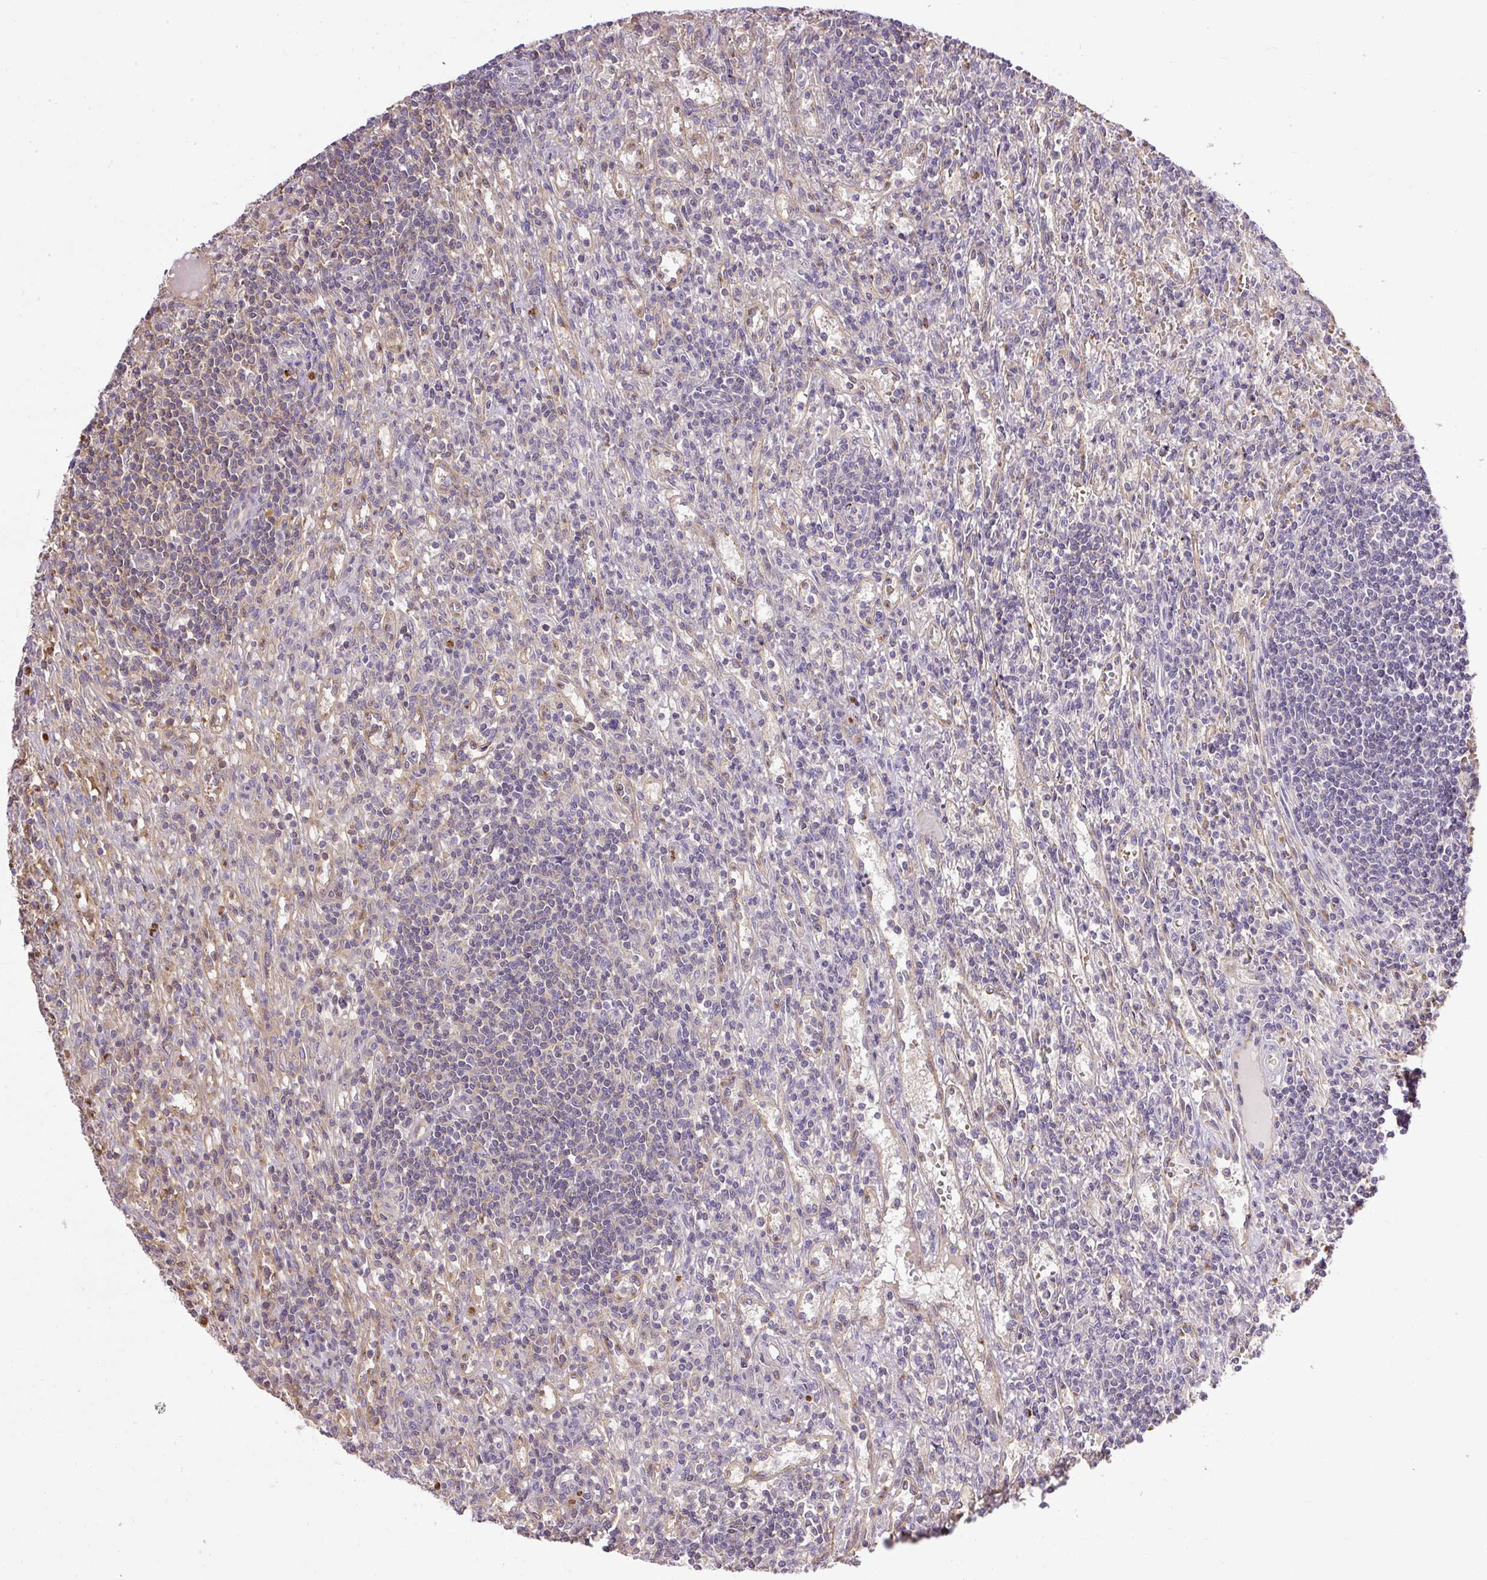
{"staining": {"intensity": "negative", "quantity": "none", "location": "none"}, "tissue": "lymphoma", "cell_type": "Tumor cells", "image_type": "cancer", "snomed": [{"axis": "morphology", "description": "Malignant lymphoma, non-Hodgkin's type, Low grade"}, {"axis": "topography", "description": "Spleen"}], "caption": "High magnification brightfield microscopy of malignant lymphoma, non-Hodgkin's type (low-grade) stained with DAB (3,3'-diaminobenzidine) (brown) and counterstained with hematoxylin (blue): tumor cells show no significant expression.", "gene": "SMC4", "patient": {"sex": "male", "age": 76}}